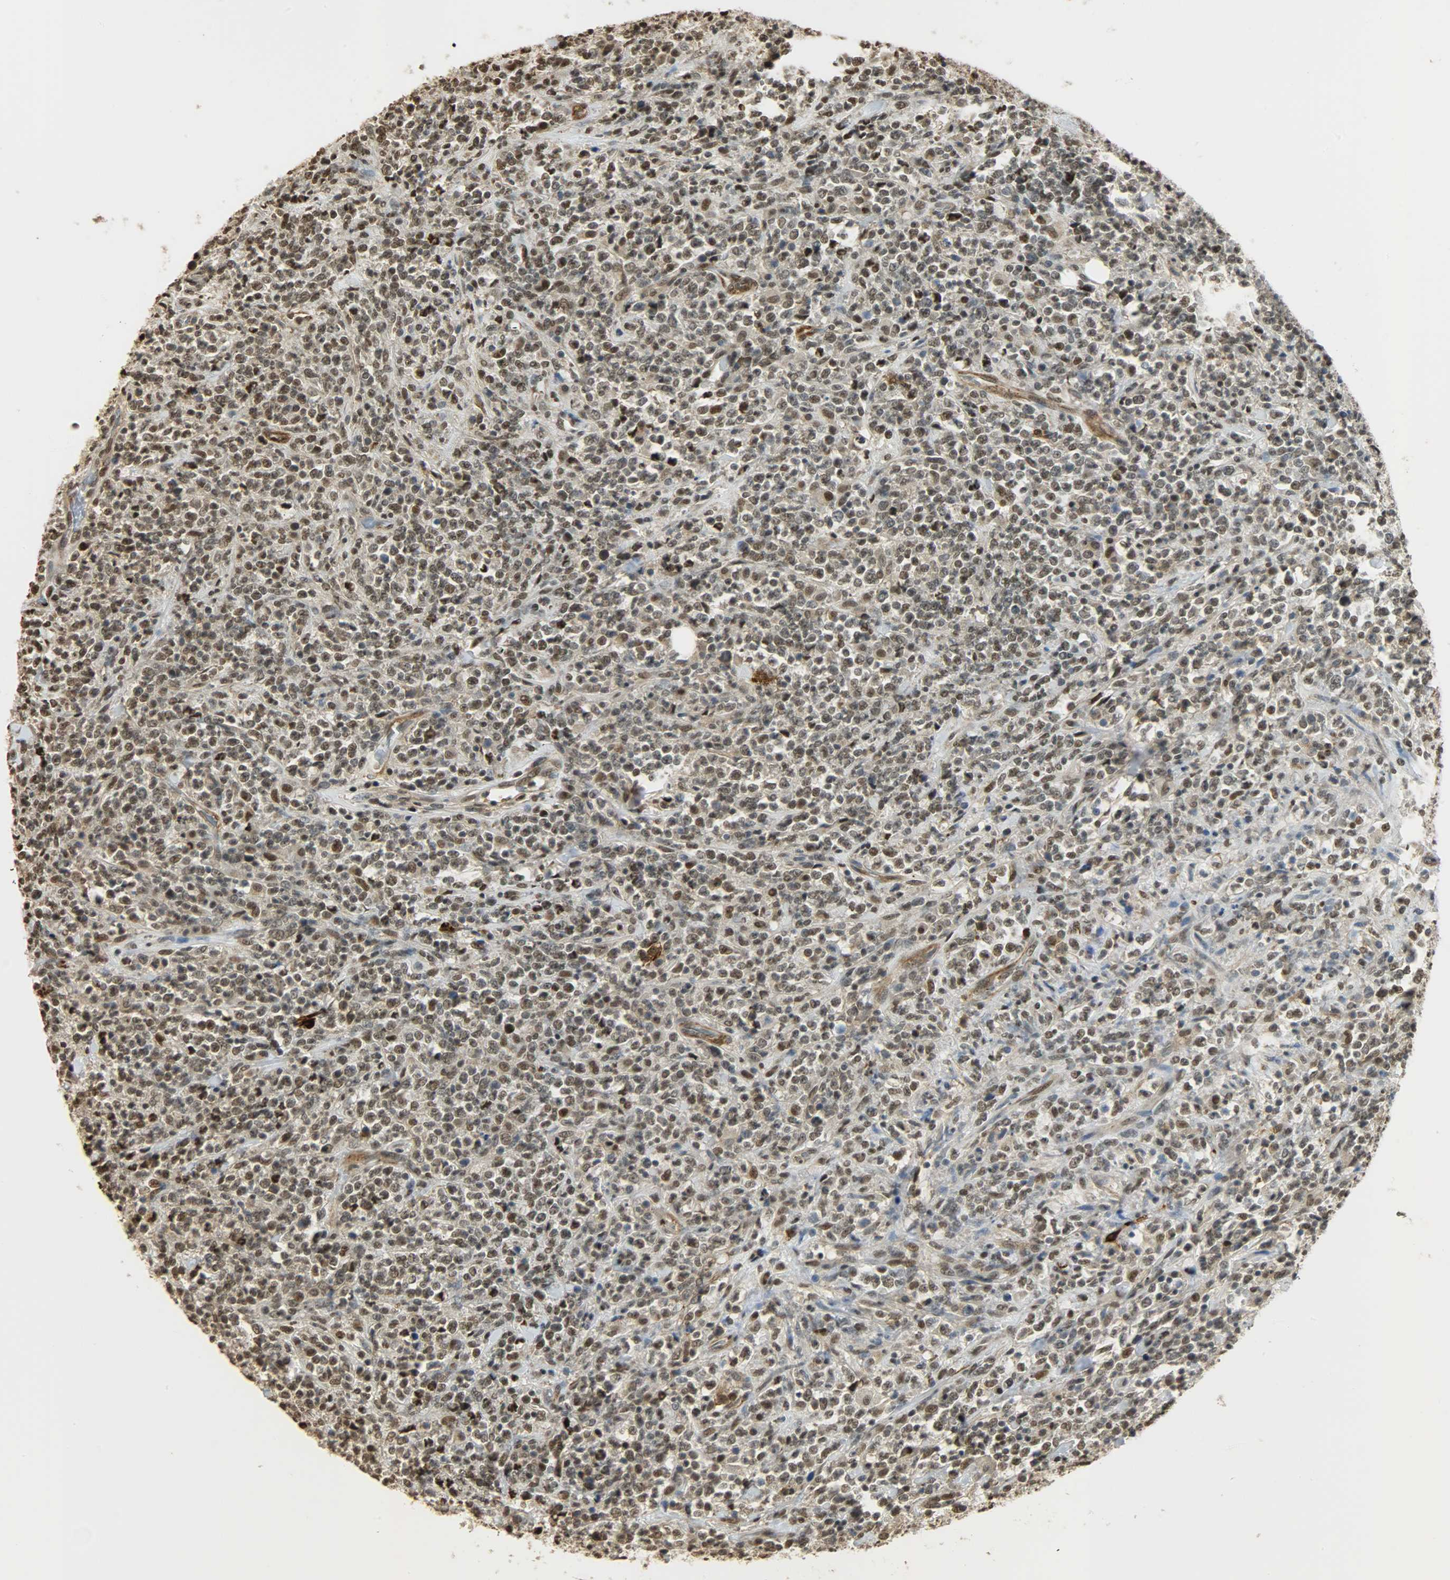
{"staining": {"intensity": "moderate", "quantity": ">75%", "location": "nuclear"}, "tissue": "lymphoma", "cell_type": "Tumor cells", "image_type": "cancer", "snomed": [{"axis": "morphology", "description": "Malignant lymphoma, non-Hodgkin's type, High grade"}, {"axis": "topography", "description": "Soft tissue"}], "caption": "Moderate nuclear protein staining is present in about >75% of tumor cells in lymphoma. Immunohistochemistry stains the protein of interest in brown and the nuclei are stained blue.", "gene": "NGFR", "patient": {"sex": "male", "age": 18}}